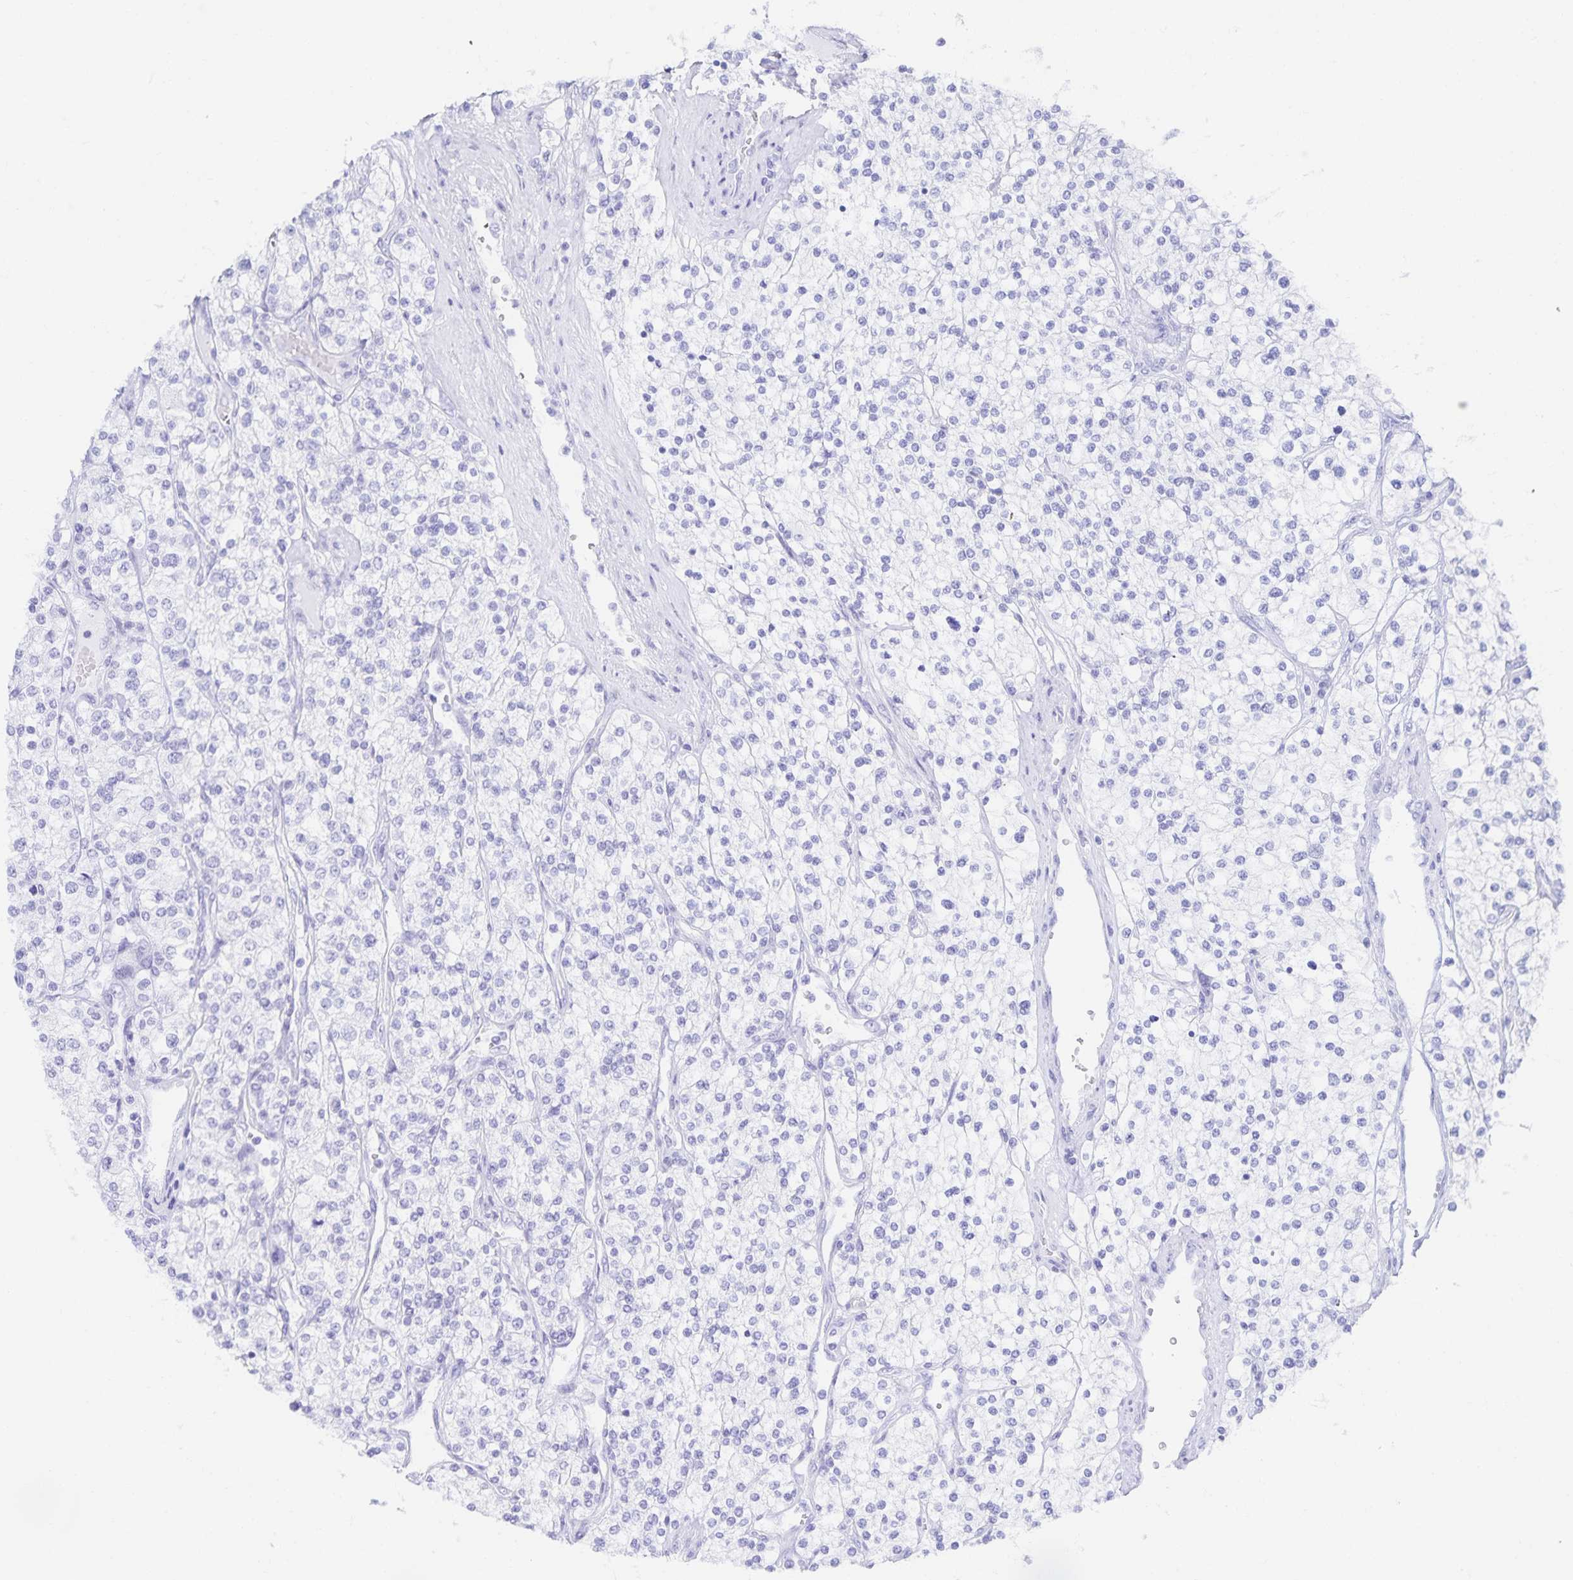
{"staining": {"intensity": "negative", "quantity": "none", "location": "none"}, "tissue": "renal cancer", "cell_type": "Tumor cells", "image_type": "cancer", "snomed": [{"axis": "morphology", "description": "Adenocarcinoma, NOS"}, {"axis": "topography", "description": "Kidney"}], "caption": "Image shows no significant protein positivity in tumor cells of adenocarcinoma (renal).", "gene": "SNTN", "patient": {"sex": "male", "age": 80}}